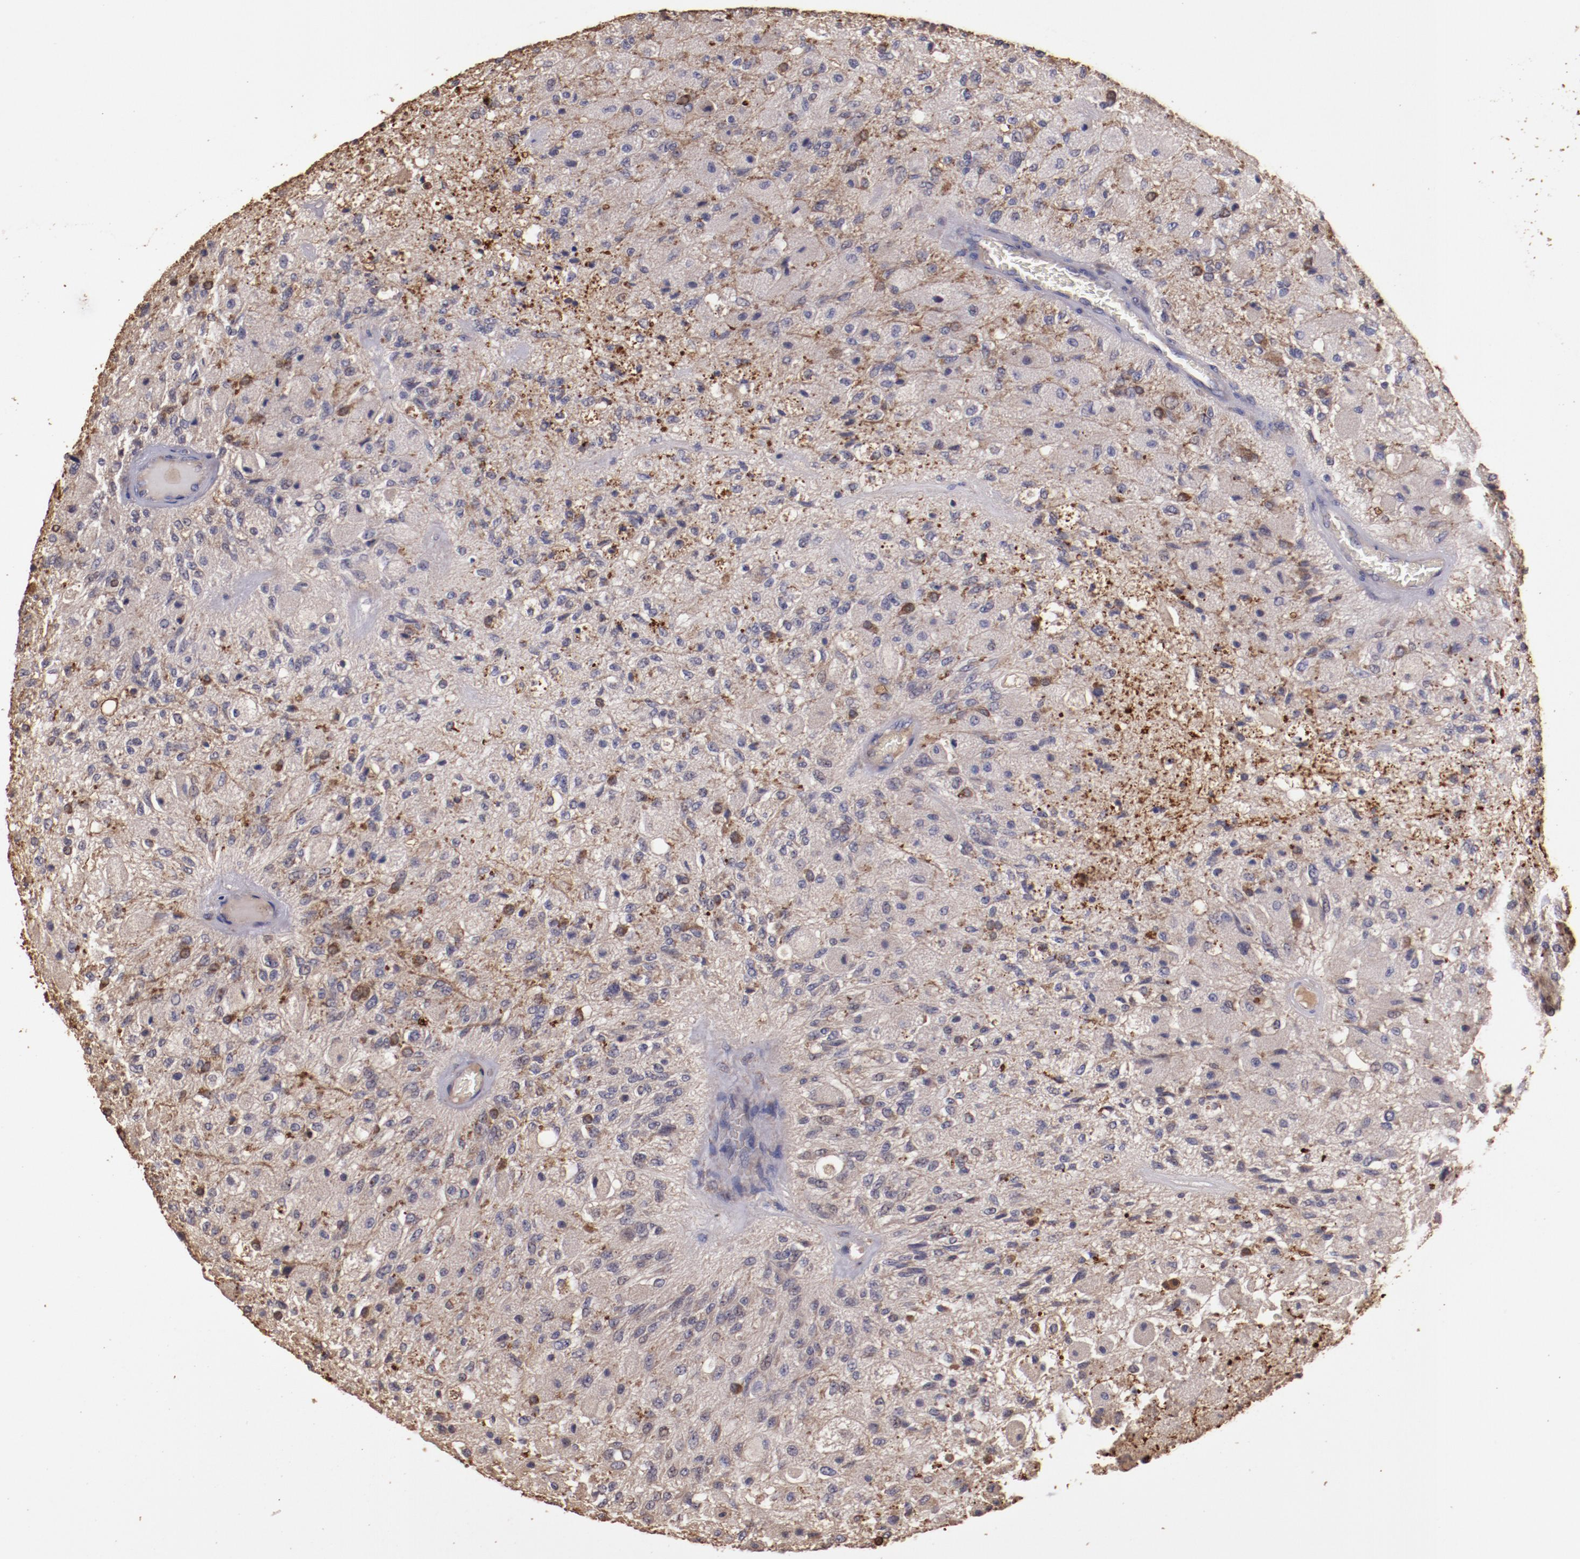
{"staining": {"intensity": "weak", "quantity": "<25%", "location": "cytoplasmic/membranous"}, "tissue": "glioma", "cell_type": "Tumor cells", "image_type": "cancer", "snomed": [{"axis": "morphology", "description": "Normal tissue, NOS"}, {"axis": "morphology", "description": "Glioma, malignant, High grade"}, {"axis": "topography", "description": "Cerebral cortex"}], "caption": "DAB (3,3'-diaminobenzidine) immunohistochemical staining of human high-grade glioma (malignant) displays no significant expression in tumor cells.", "gene": "SRRD", "patient": {"sex": "male", "age": 77}}